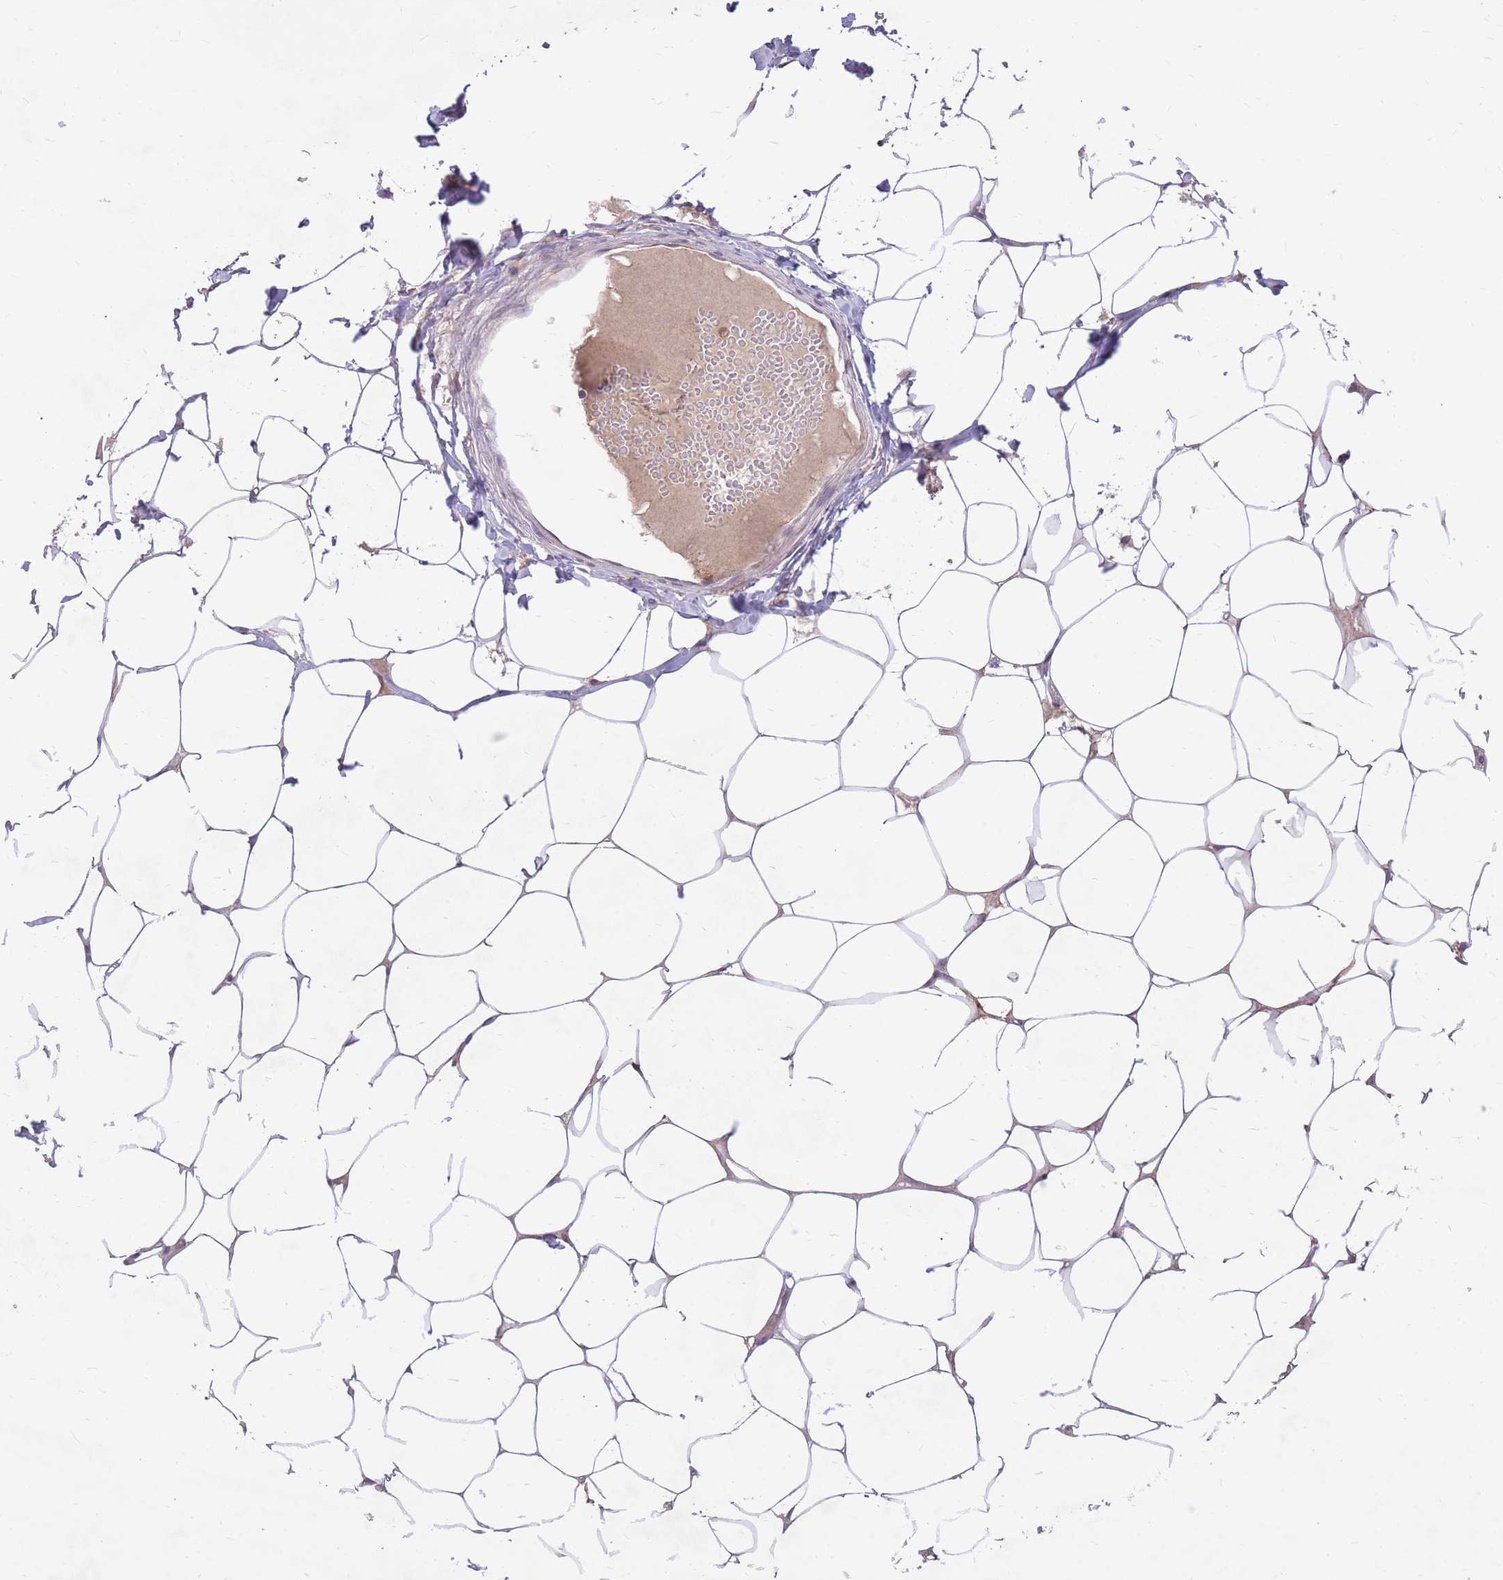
{"staining": {"intensity": "negative", "quantity": "none", "location": "none"}, "tissue": "breast", "cell_type": "Adipocytes", "image_type": "normal", "snomed": [{"axis": "morphology", "description": "Normal tissue, NOS"}, {"axis": "topography", "description": "Breast"}], "caption": "Immunohistochemistry (IHC) photomicrograph of normal breast: breast stained with DAB displays no significant protein staining in adipocytes.", "gene": "IGF2BP2", "patient": {"sex": "female", "age": 27}}